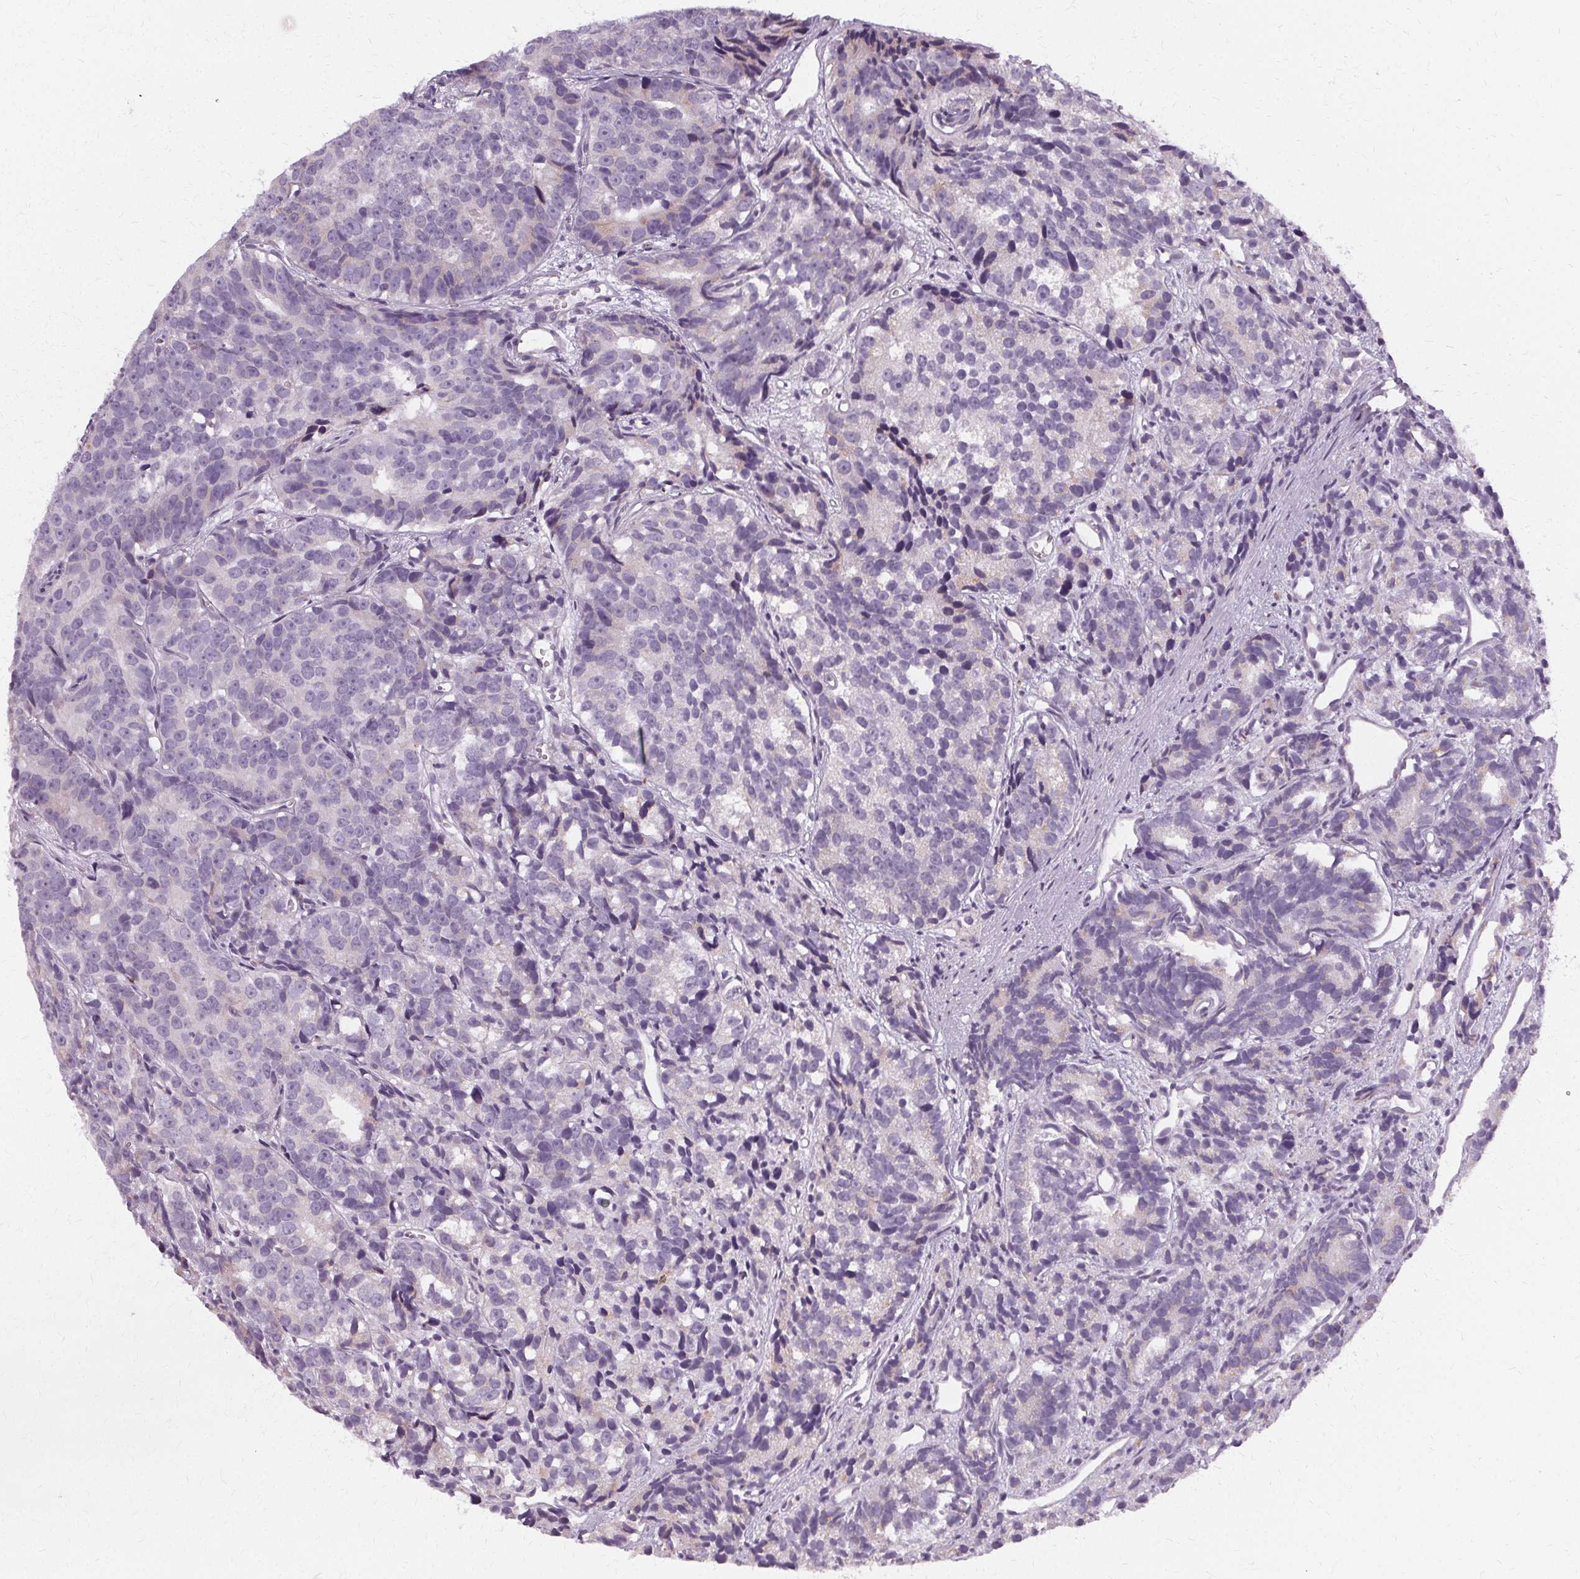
{"staining": {"intensity": "negative", "quantity": "none", "location": "none"}, "tissue": "prostate cancer", "cell_type": "Tumor cells", "image_type": "cancer", "snomed": [{"axis": "morphology", "description": "Adenocarcinoma, High grade"}, {"axis": "topography", "description": "Prostate"}], "caption": "Human prostate adenocarcinoma (high-grade) stained for a protein using IHC demonstrates no expression in tumor cells.", "gene": "FCRL3", "patient": {"sex": "male", "age": 77}}